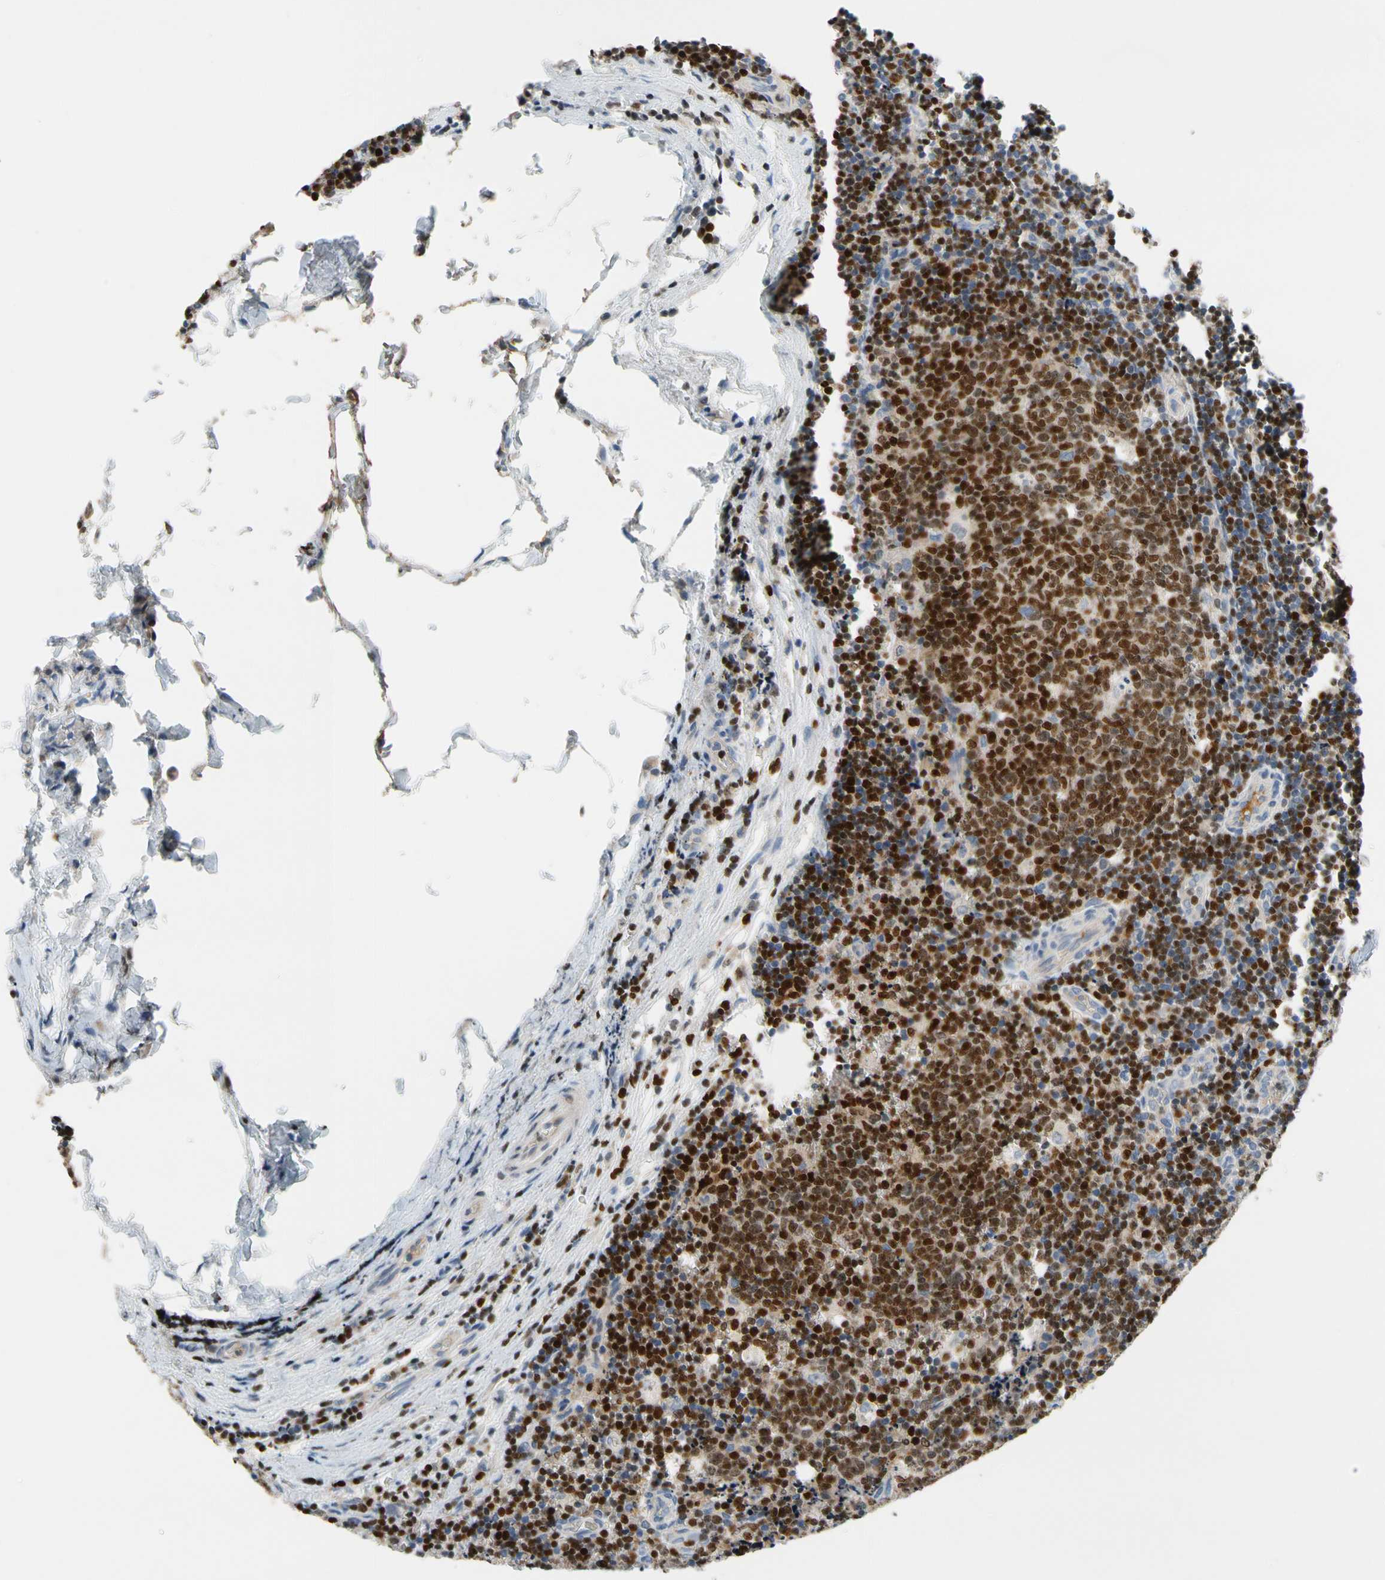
{"staining": {"intensity": "strong", "quantity": ">75%", "location": "nuclear"}, "tissue": "lymph node", "cell_type": "Germinal center cells", "image_type": "normal", "snomed": [{"axis": "morphology", "description": "Normal tissue, NOS"}, {"axis": "topography", "description": "Lymph node"}, {"axis": "topography", "description": "Salivary gland"}], "caption": "Immunohistochemical staining of normal human lymph node exhibits high levels of strong nuclear expression in approximately >75% of germinal center cells. Ihc stains the protein of interest in brown and the nuclei are stained blue.", "gene": "SP140", "patient": {"sex": "male", "age": 8}}